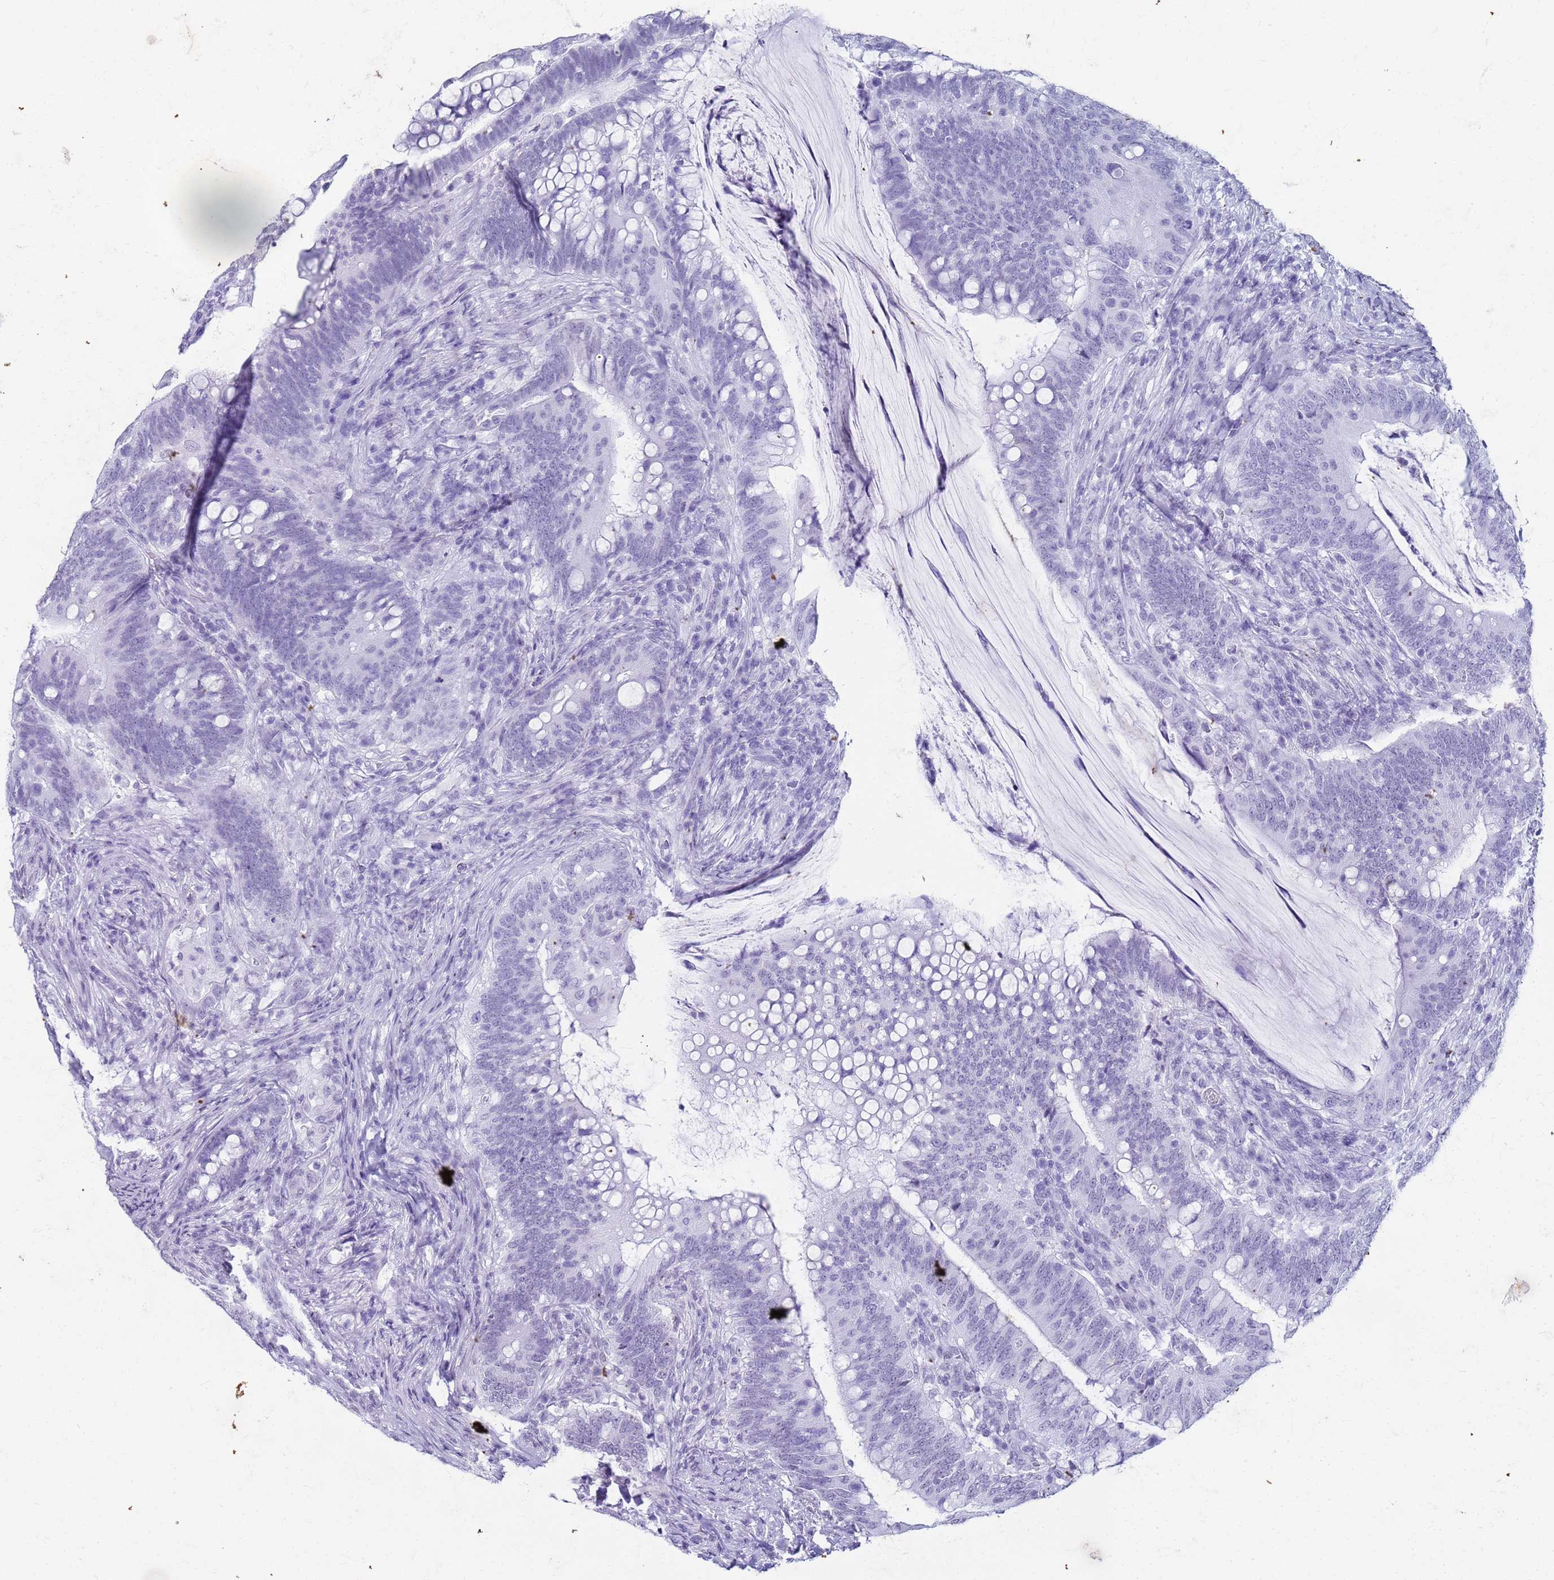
{"staining": {"intensity": "negative", "quantity": "none", "location": "none"}, "tissue": "colorectal cancer", "cell_type": "Tumor cells", "image_type": "cancer", "snomed": [{"axis": "morphology", "description": "Adenocarcinoma, NOS"}, {"axis": "topography", "description": "Colon"}], "caption": "High power microscopy photomicrograph of an immunohistochemistry photomicrograph of colorectal cancer (adenocarcinoma), revealing no significant expression in tumor cells.", "gene": "SLC7A9", "patient": {"sex": "female", "age": 66}}